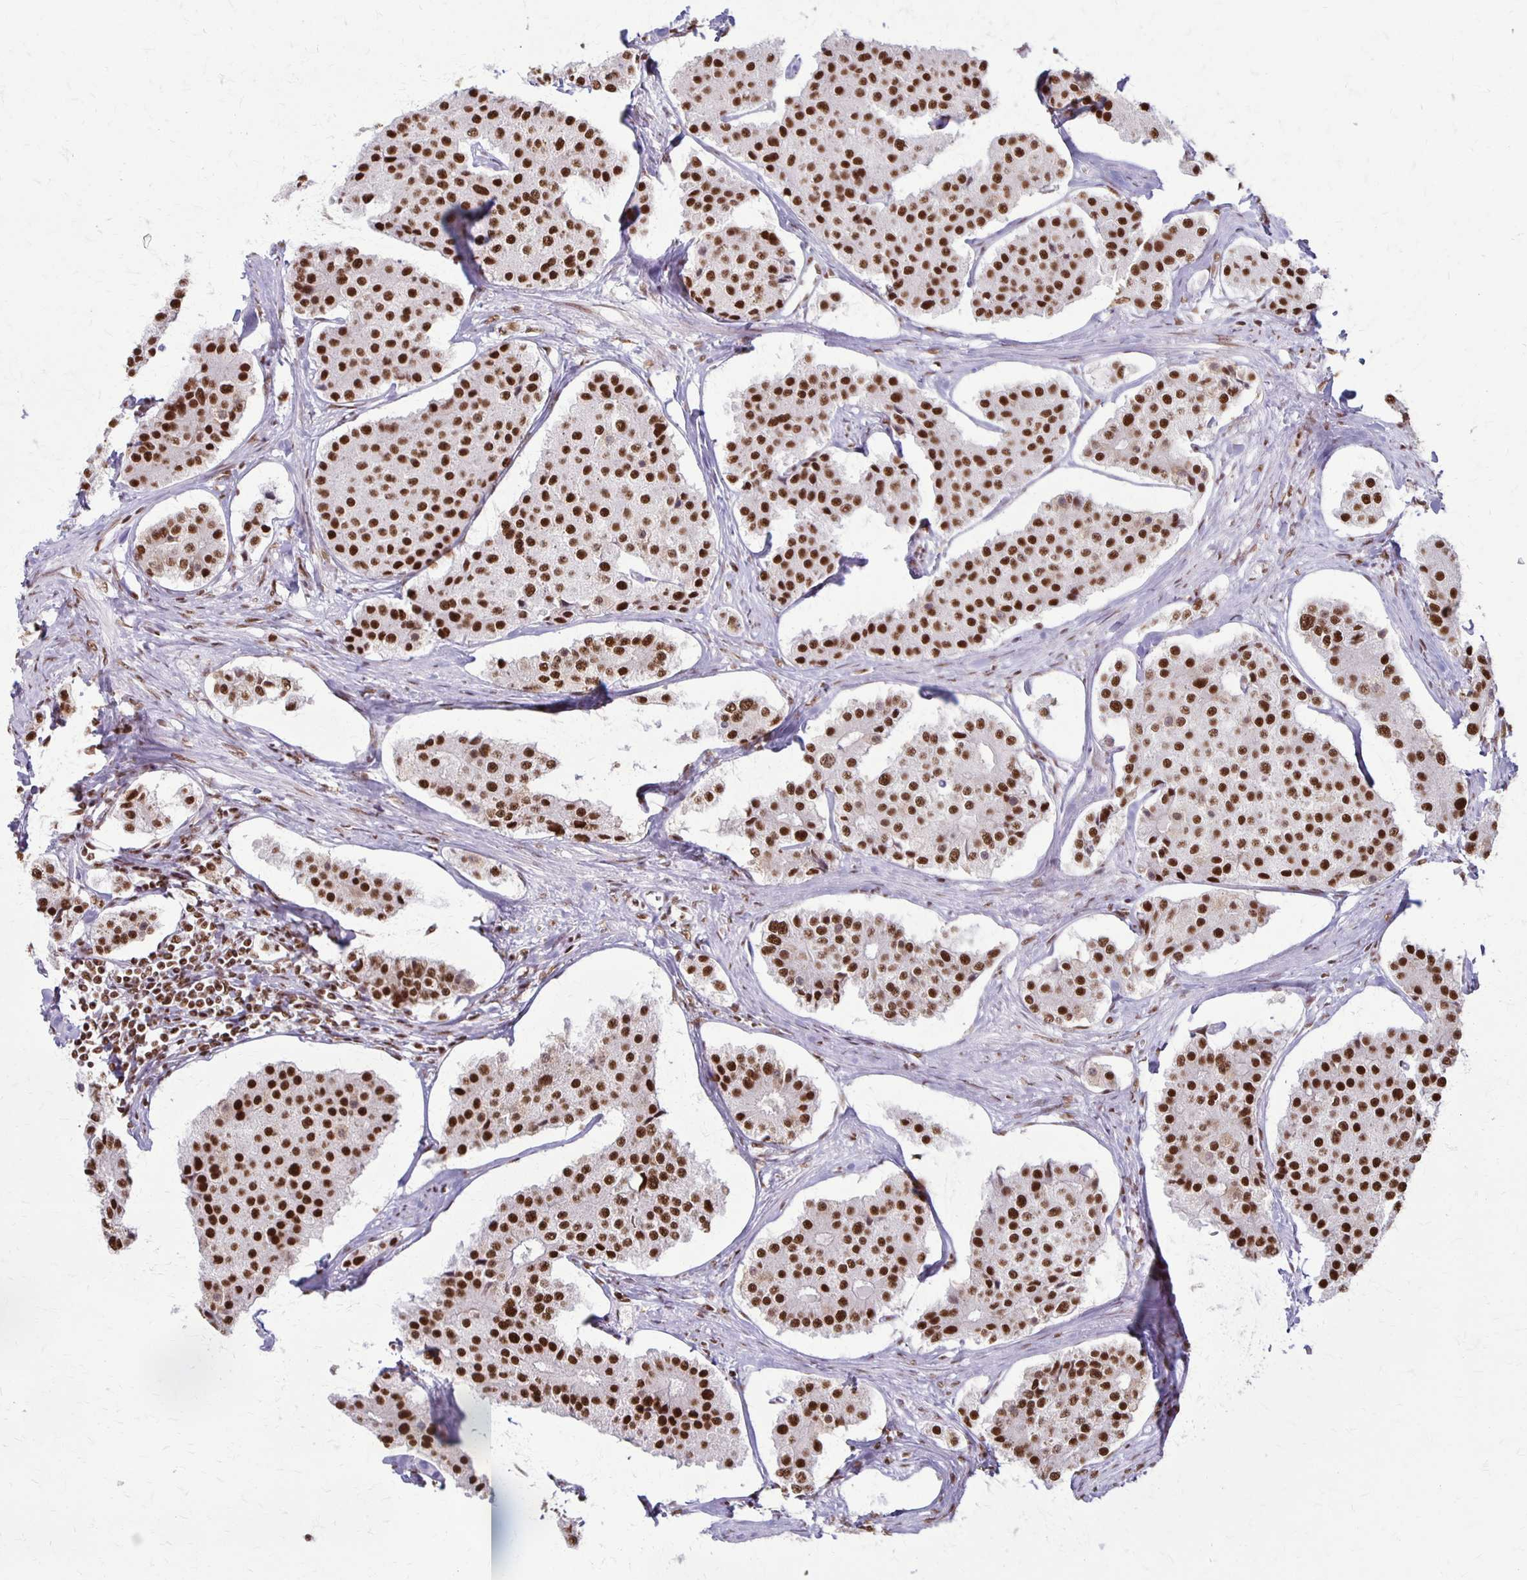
{"staining": {"intensity": "strong", "quantity": ">75%", "location": "nuclear"}, "tissue": "carcinoid", "cell_type": "Tumor cells", "image_type": "cancer", "snomed": [{"axis": "morphology", "description": "Carcinoid, malignant, NOS"}, {"axis": "topography", "description": "Small intestine"}], "caption": "This is an image of immunohistochemistry (IHC) staining of carcinoid, which shows strong expression in the nuclear of tumor cells.", "gene": "XRCC6", "patient": {"sex": "female", "age": 65}}